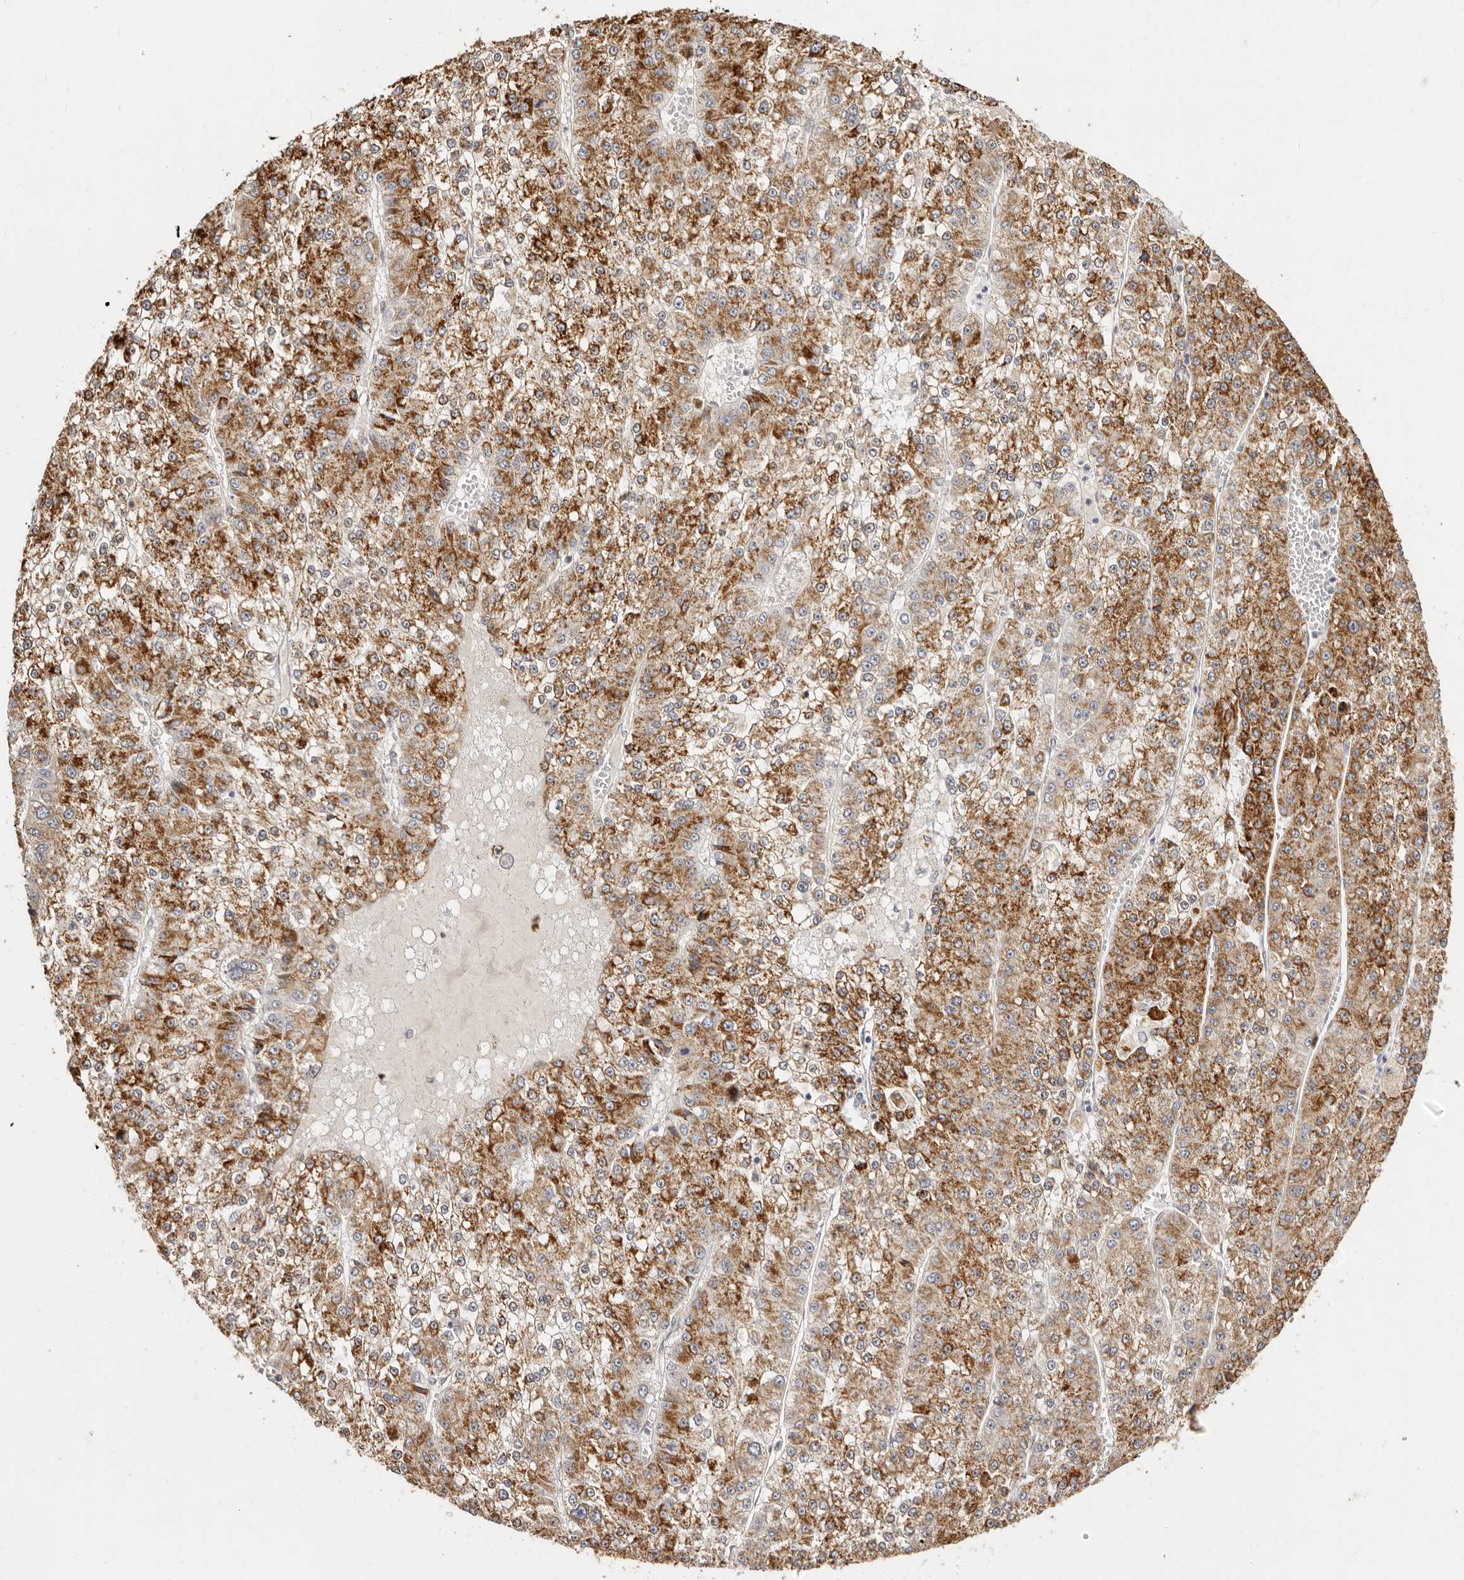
{"staining": {"intensity": "strong", "quantity": ">75%", "location": "cytoplasmic/membranous"}, "tissue": "liver cancer", "cell_type": "Tumor cells", "image_type": "cancer", "snomed": [{"axis": "morphology", "description": "Carcinoma, Hepatocellular, NOS"}, {"axis": "topography", "description": "Liver"}], "caption": "Strong cytoplasmic/membranous protein staining is identified in about >75% of tumor cells in liver hepatocellular carcinoma.", "gene": "LCORL", "patient": {"sex": "female", "age": 73}}